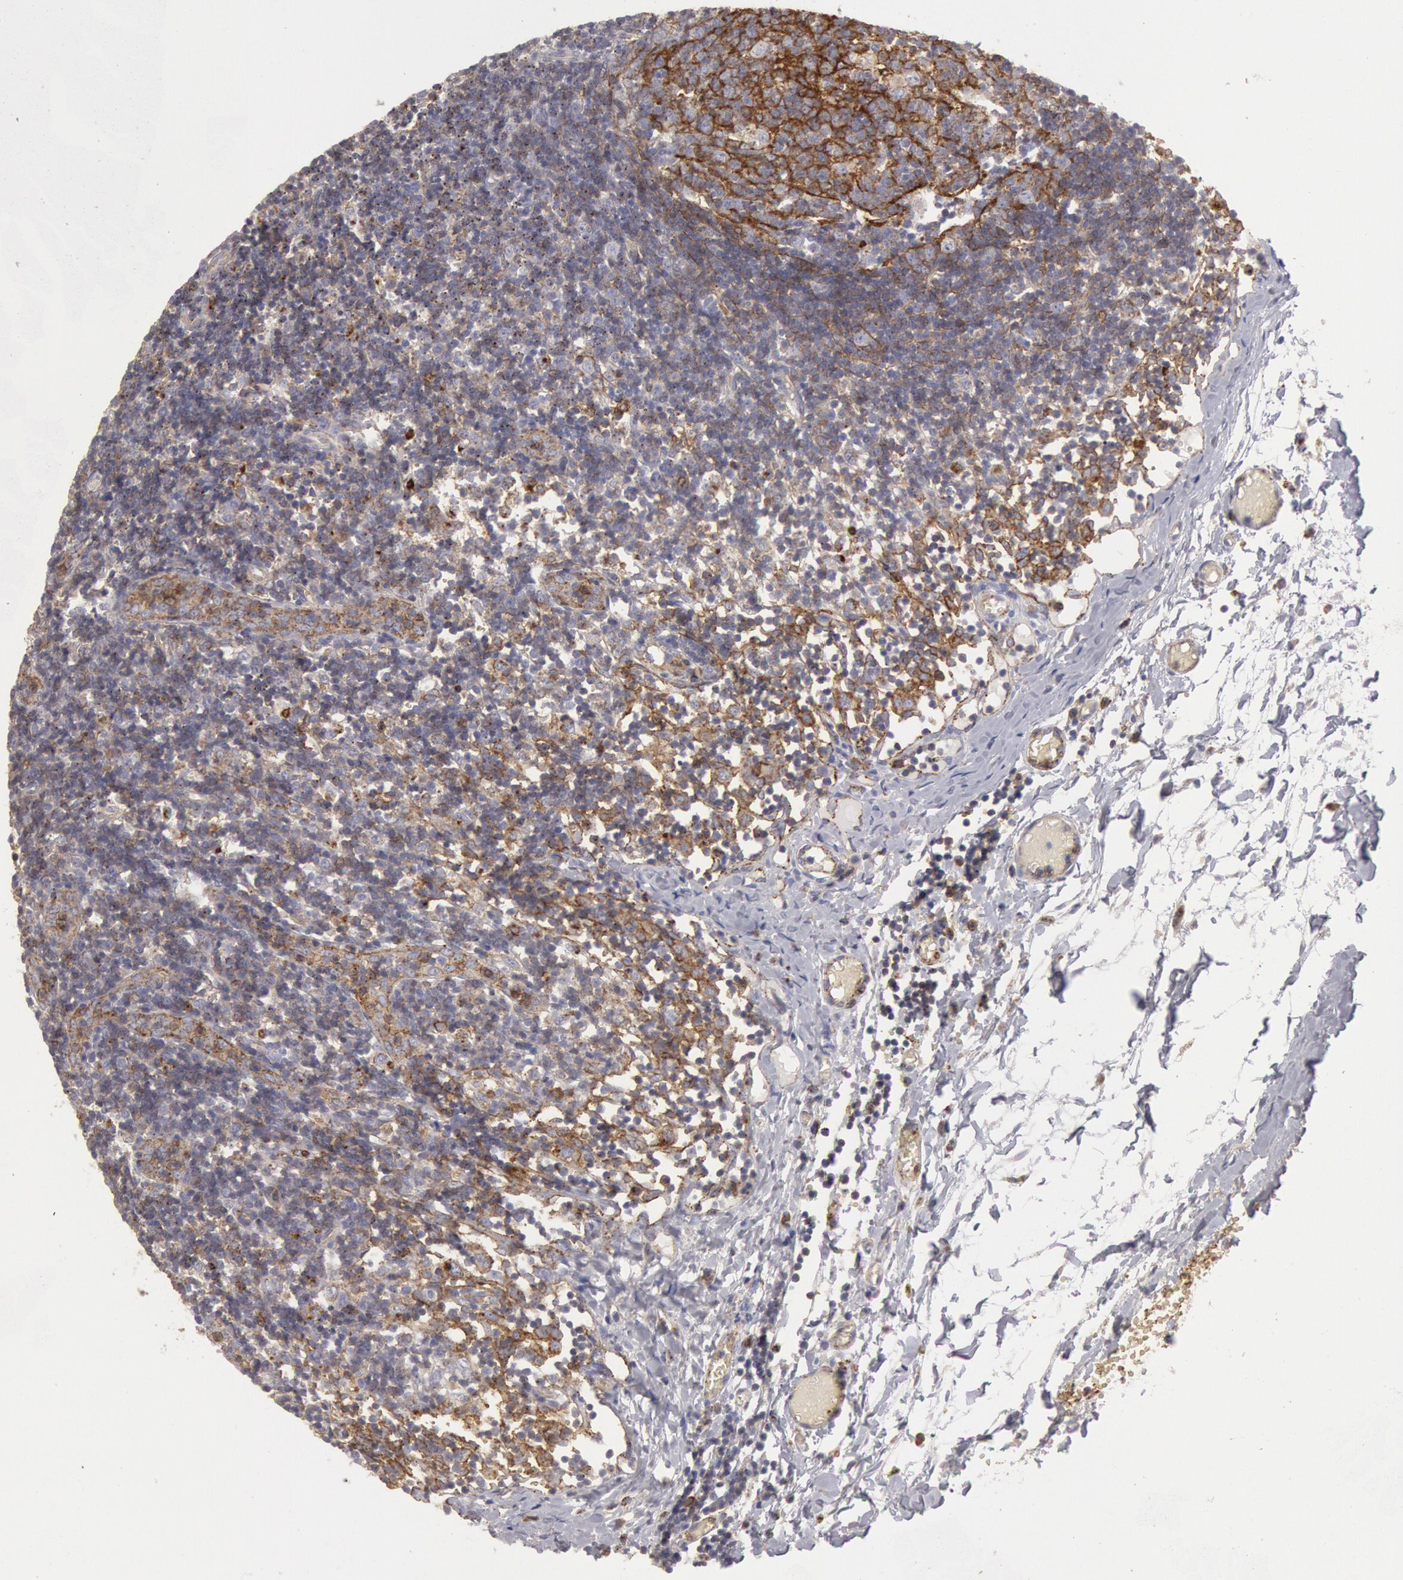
{"staining": {"intensity": "moderate", "quantity": "25%-75%", "location": "cytoplasmic/membranous"}, "tissue": "lymph node", "cell_type": "Germinal center cells", "image_type": "normal", "snomed": [{"axis": "morphology", "description": "Normal tissue, NOS"}, {"axis": "morphology", "description": "Inflammation, NOS"}, {"axis": "topography", "description": "Lymph node"}, {"axis": "topography", "description": "Salivary gland"}], "caption": "Human lymph node stained with a brown dye shows moderate cytoplasmic/membranous positive expression in approximately 25%-75% of germinal center cells.", "gene": "FLOT1", "patient": {"sex": "male", "age": 3}}